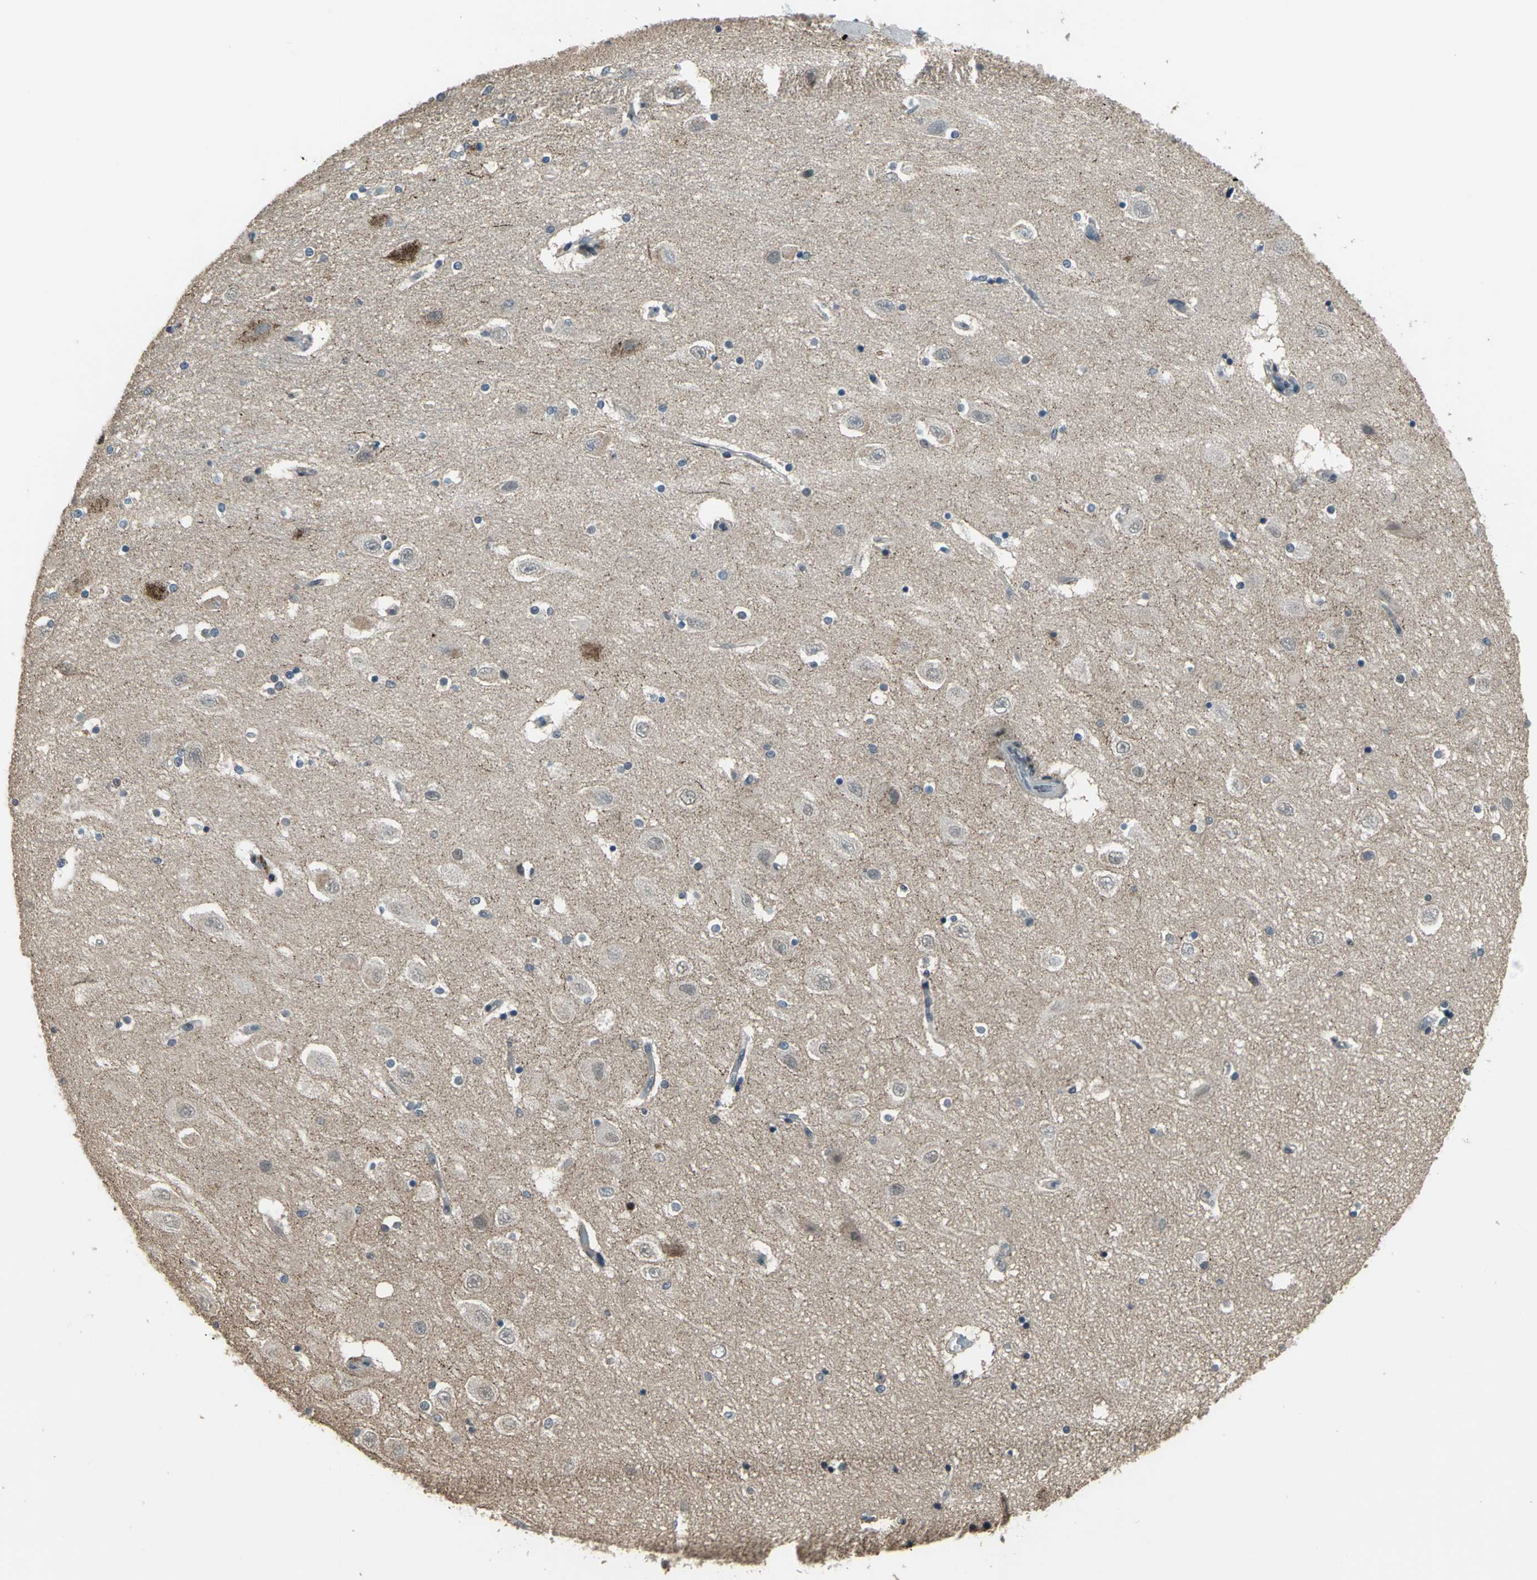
{"staining": {"intensity": "weak", "quantity": "<25%", "location": "cytoplasmic/membranous"}, "tissue": "hippocampus", "cell_type": "Glial cells", "image_type": "normal", "snomed": [{"axis": "morphology", "description": "Normal tissue, NOS"}, {"axis": "topography", "description": "Hippocampus"}], "caption": "Human hippocampus stained for a protein using immunohistochemistry (IHC) shows no positivity in glial cells.", "gene": "ELF2", "patient": {"sex": "female", "age": 54}}